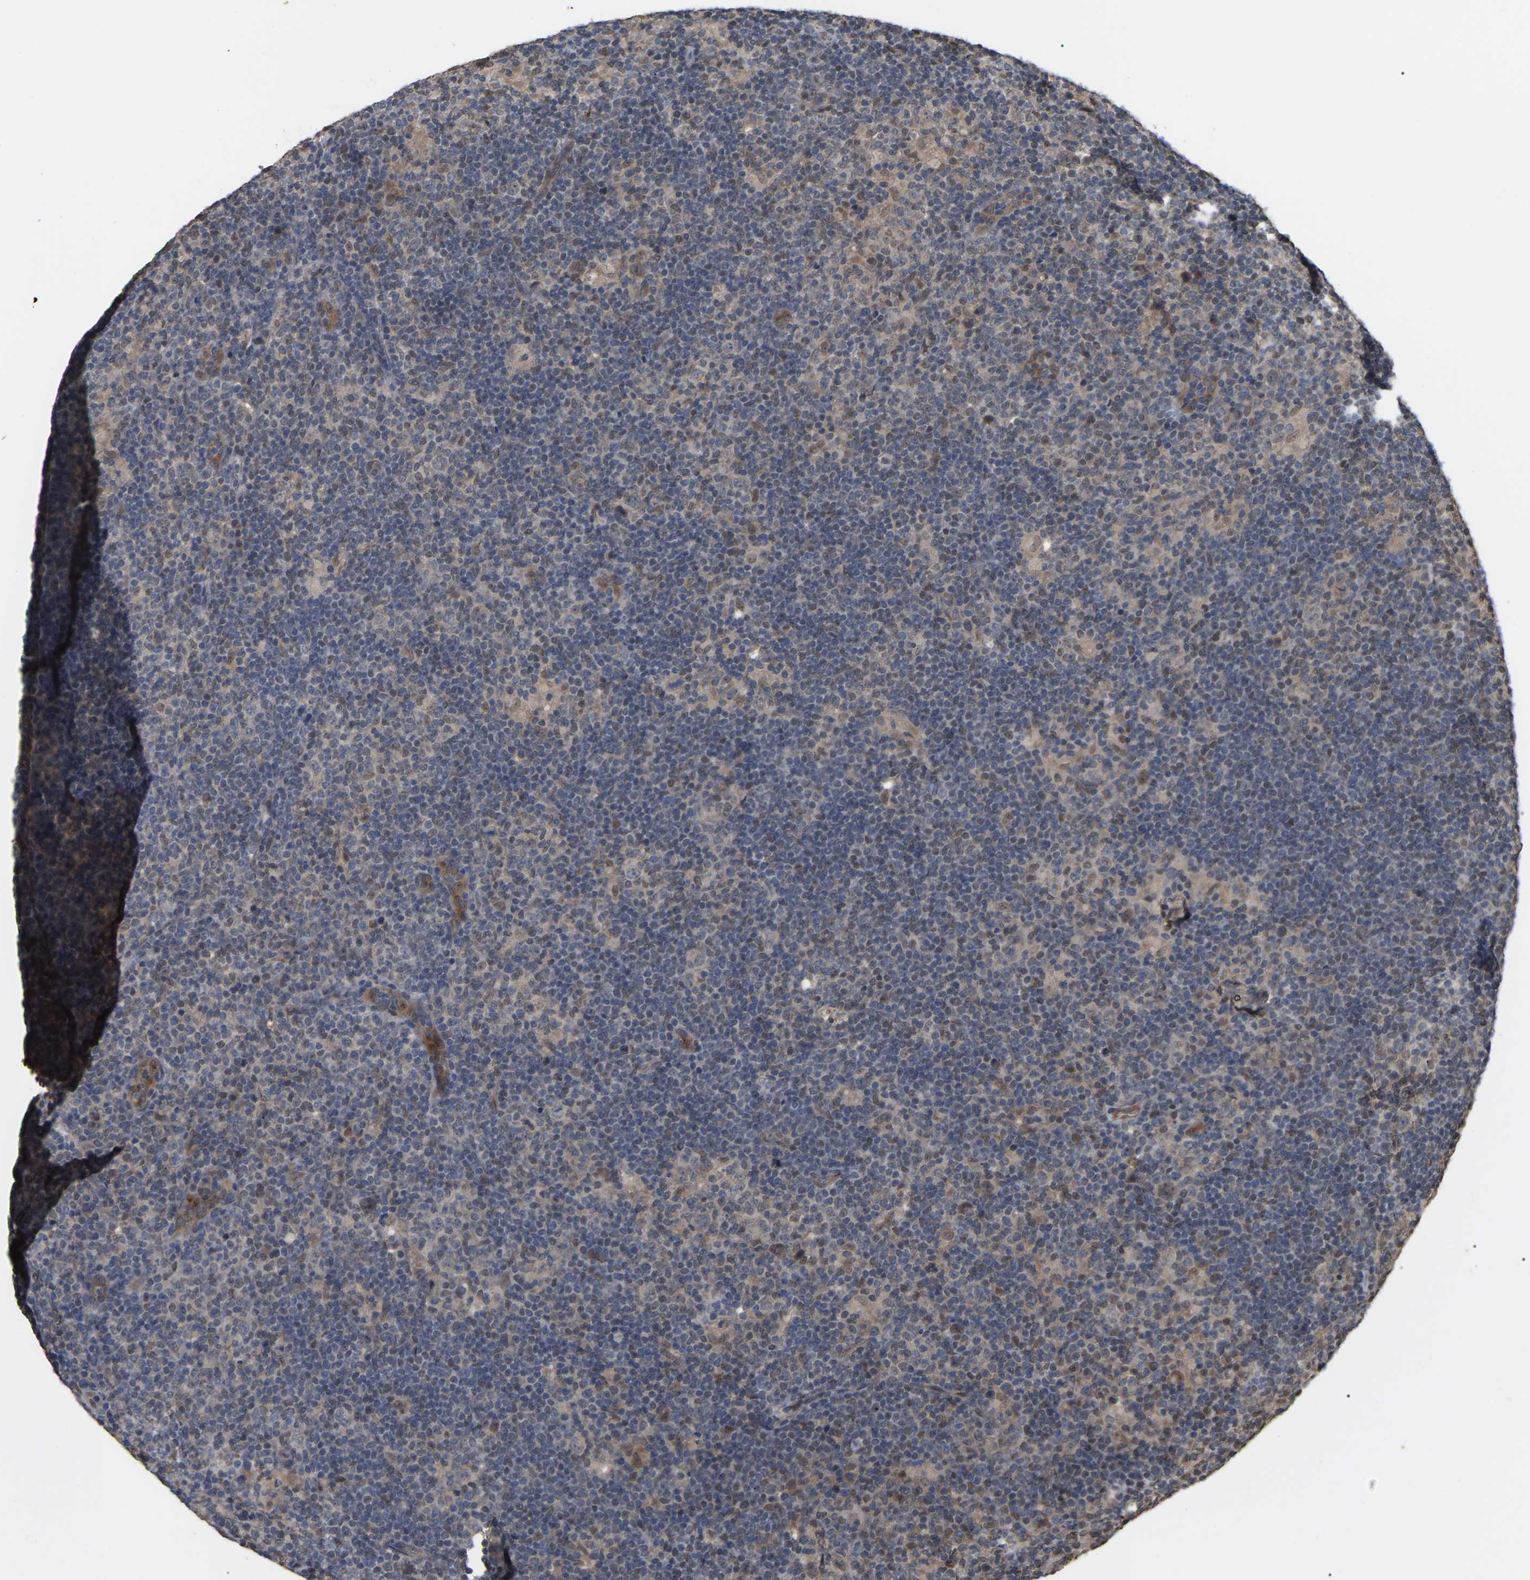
{"staining": {"intensity": "moderate", "quantity": "<25%", "location": "cytoplasmic/membranous,nuclear"}, "tissue": "lymphoma", "cell_type": "Tumor cells", "image_type": "cancer", "snomed": [{"axis": "morphology", "description": "Hodgkin's disease, NOS"}, {"axis": "topography", "description": "Lymph node"}], "caption": "A histopathology image showing moderate cytoplasmic/membranous and nuclear expression in approximately <25% of tumor cells in lymphoma, as visualized by brown immunohistochemical staining.", "gene": "FAM219A", "patient": {"sex": "female", "age": 57}}